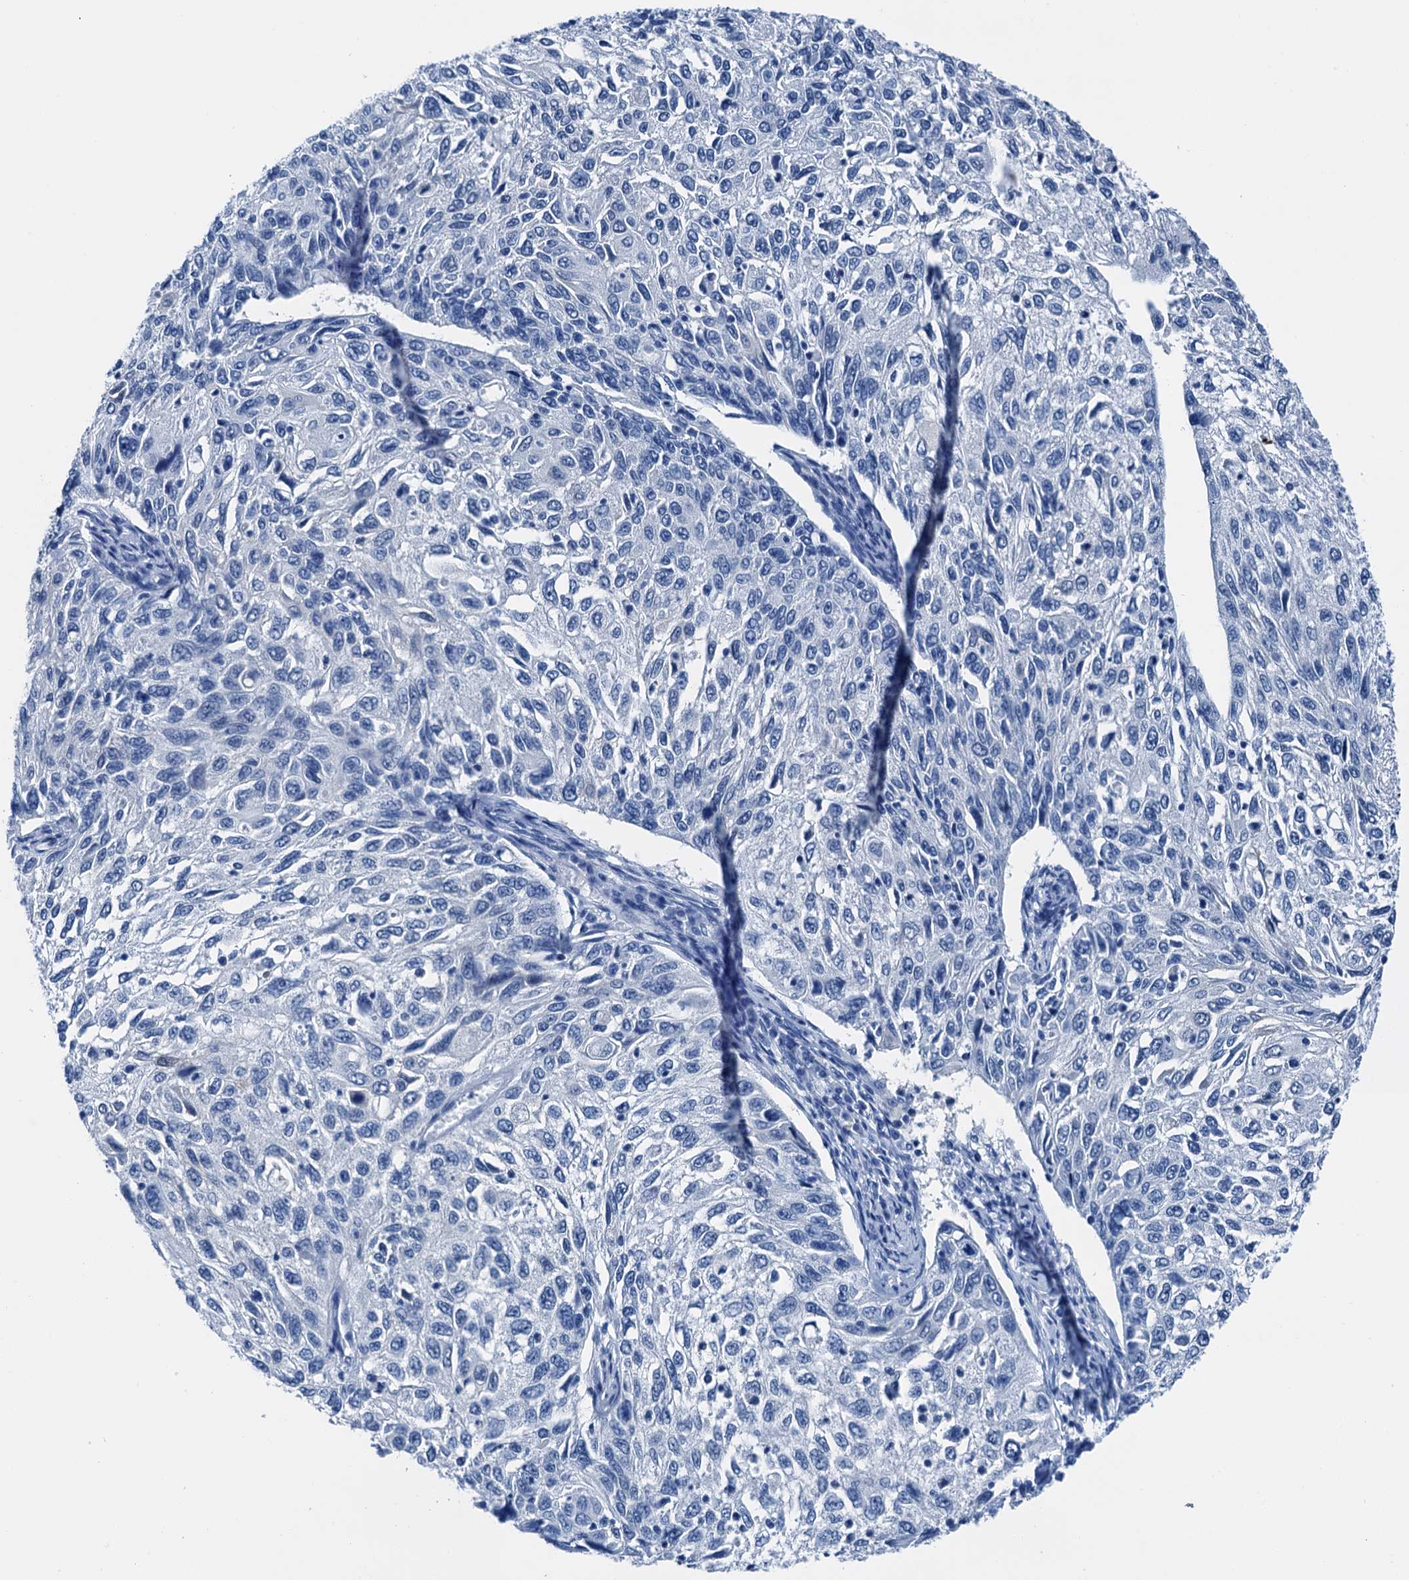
{"staining": {"intensity": "negative", "quantity": "none", "location": "none"}, "tissue": "cervical cancer", "cell_type": "Tumor cells", "image_type": "cancer", "snomed": [{"axis": "morphology", "description": "Squamous cell carcinoma, NOS"}, {"axis": "topography", "description": "Cervix"}], "caption": "This photomicrograph is of squamous cell carcinoma (cervical) stained with immunohistochemistry (IHC) to label a protein in brown with the nuclei are counter-stained blue. There is no positivity in tumor cells.", "gene": "CBLN3", "patient": {"sex": "female", "age": 70}}